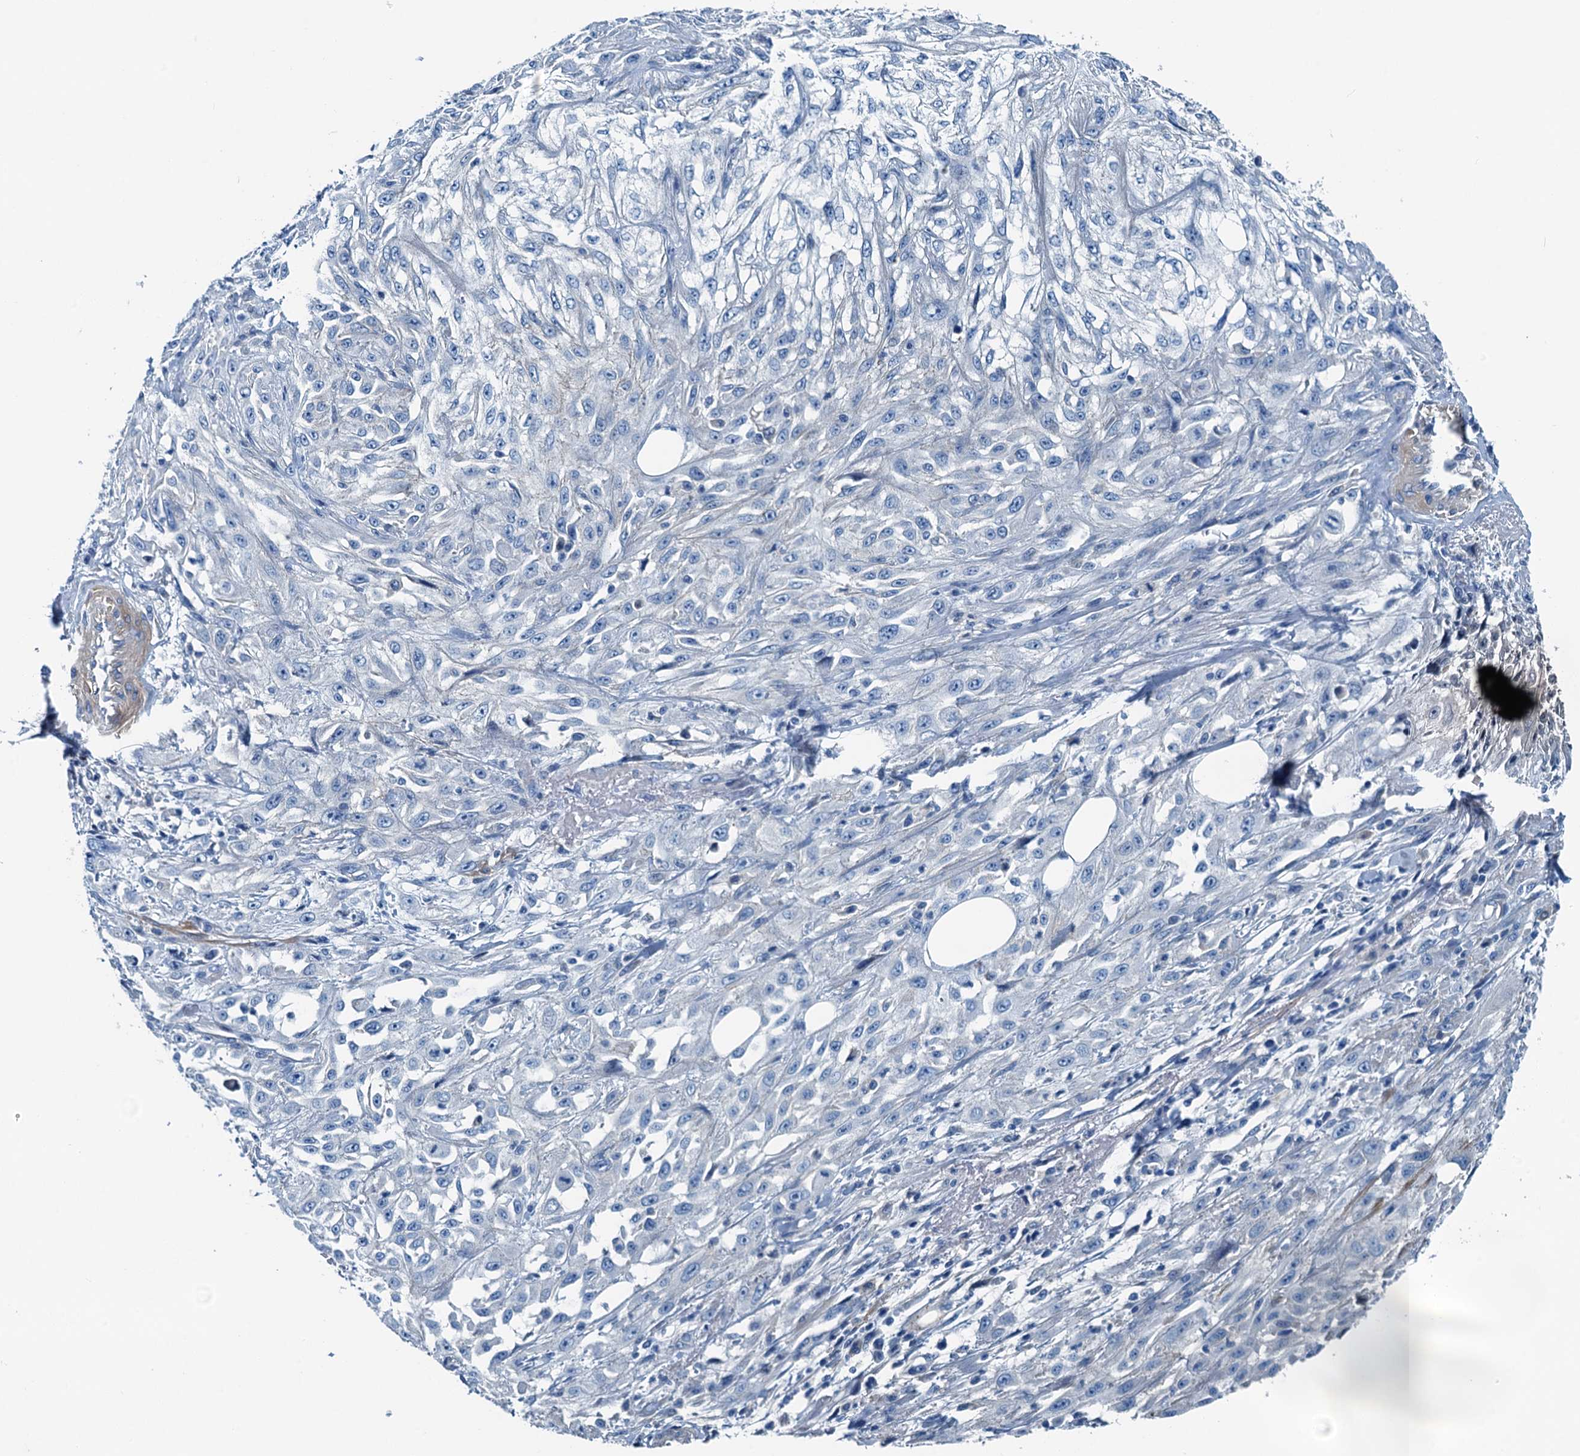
{"staining": {"intensity": "negative", "quantity": "none", "location": "none"}, "tissue": "skin cancer", "cell_type": "Tumor cells", "image_type": "cancer", "snomed": [{"axis": "morphology", "description": "Squamous cell carcinoma, NOS"}, {"axis": "morphology", "description": "Squamous cell carcinoma, metastatic, NOS"}, {"axis": "topography", "description": "Skin"}, {"axis": "topography", "description": "Lymph node"}], "caption": "IHC of skin metastatic squamous cell carcinoma reveals no expression in tumor cells. The staining is performed using DAB (3,3'-diaminobenzidine) brown chromogen with nuclei counter-stained in using hematoxylin.", "gene": "RAB3IL1", "patient": {"sex": "male", "age": 75}}